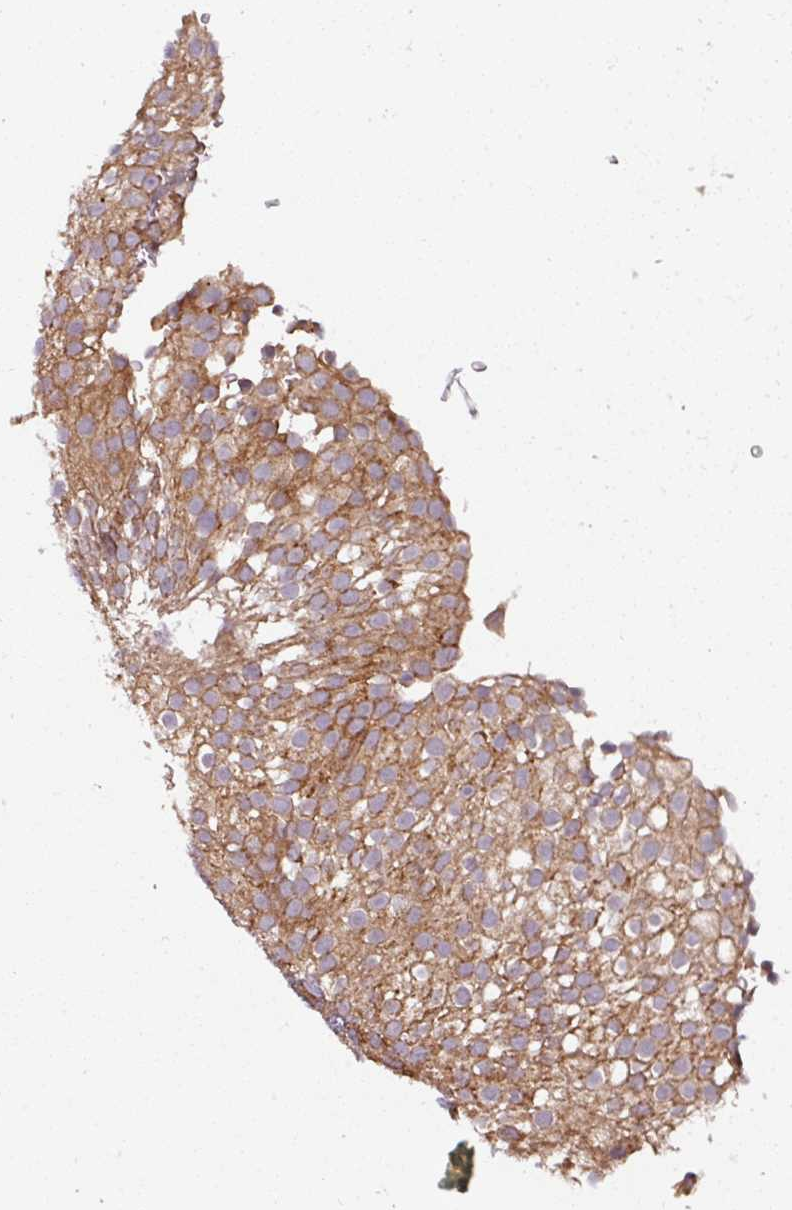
{"staining": {"intensity": "moderate", "quantity": ">75%", "location": "cytoplasmic/membranous"}, "tissue": "urothelial cancer", "cell_type": "Tumor cells", "image_type": "cancer", "snomed": [{"axis": "morphology", "description": "Urothelial carcinoma, Low grade"}, {"axis": "topography", "description": "Urinary bladder"}], "caption": "Protein analysis of urothelial cancer tissue reveals moderate cytoplasmic/membranous staining in approximately >75% of tumor cells.", "gene": "TUSC3", "patient": {"sex": "male", "age": 78}}